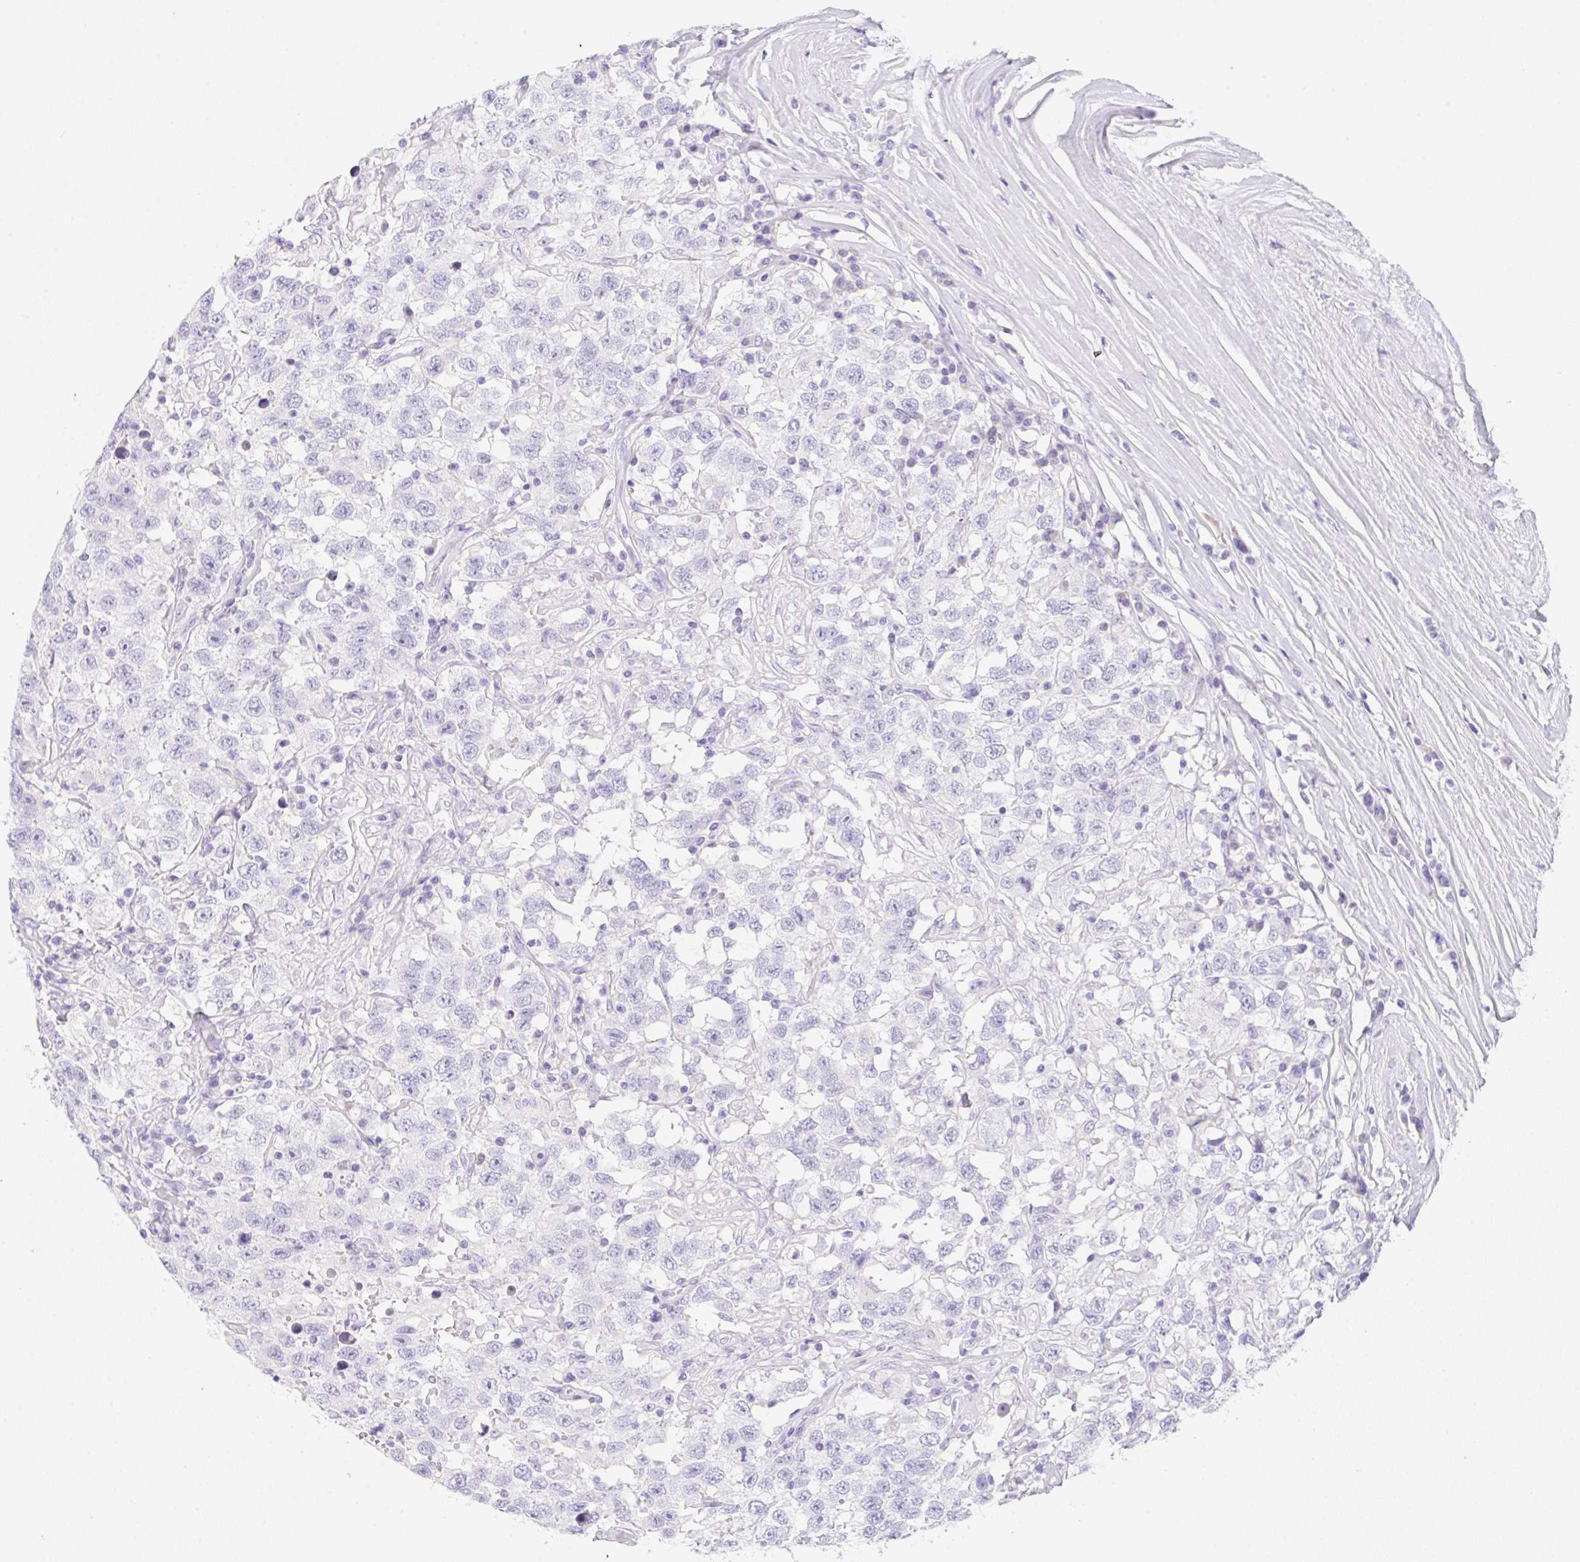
{"staining": {"intensity": "negative", "quantity": "none", "location": "none"}, "tissue": "testis cancer", "cell_type": "Tumor cells", "image_type": "cancer", "snomed": [{"axis": "morphology", "description": "Seminoma, NOS"}, {"axis": "topography", "description": "Testis"}], "caption": "Testis cancer was stained to show a protein in brown. There is no significant expression in tumor cells. The staining was performed using DAB to visualize the protein expression in brown, while the nuclei were stained in blue with hematoxylin (Magnification: 20x).", "gene": "KLK8", "patient": {"sex": "male", "age": 41}}